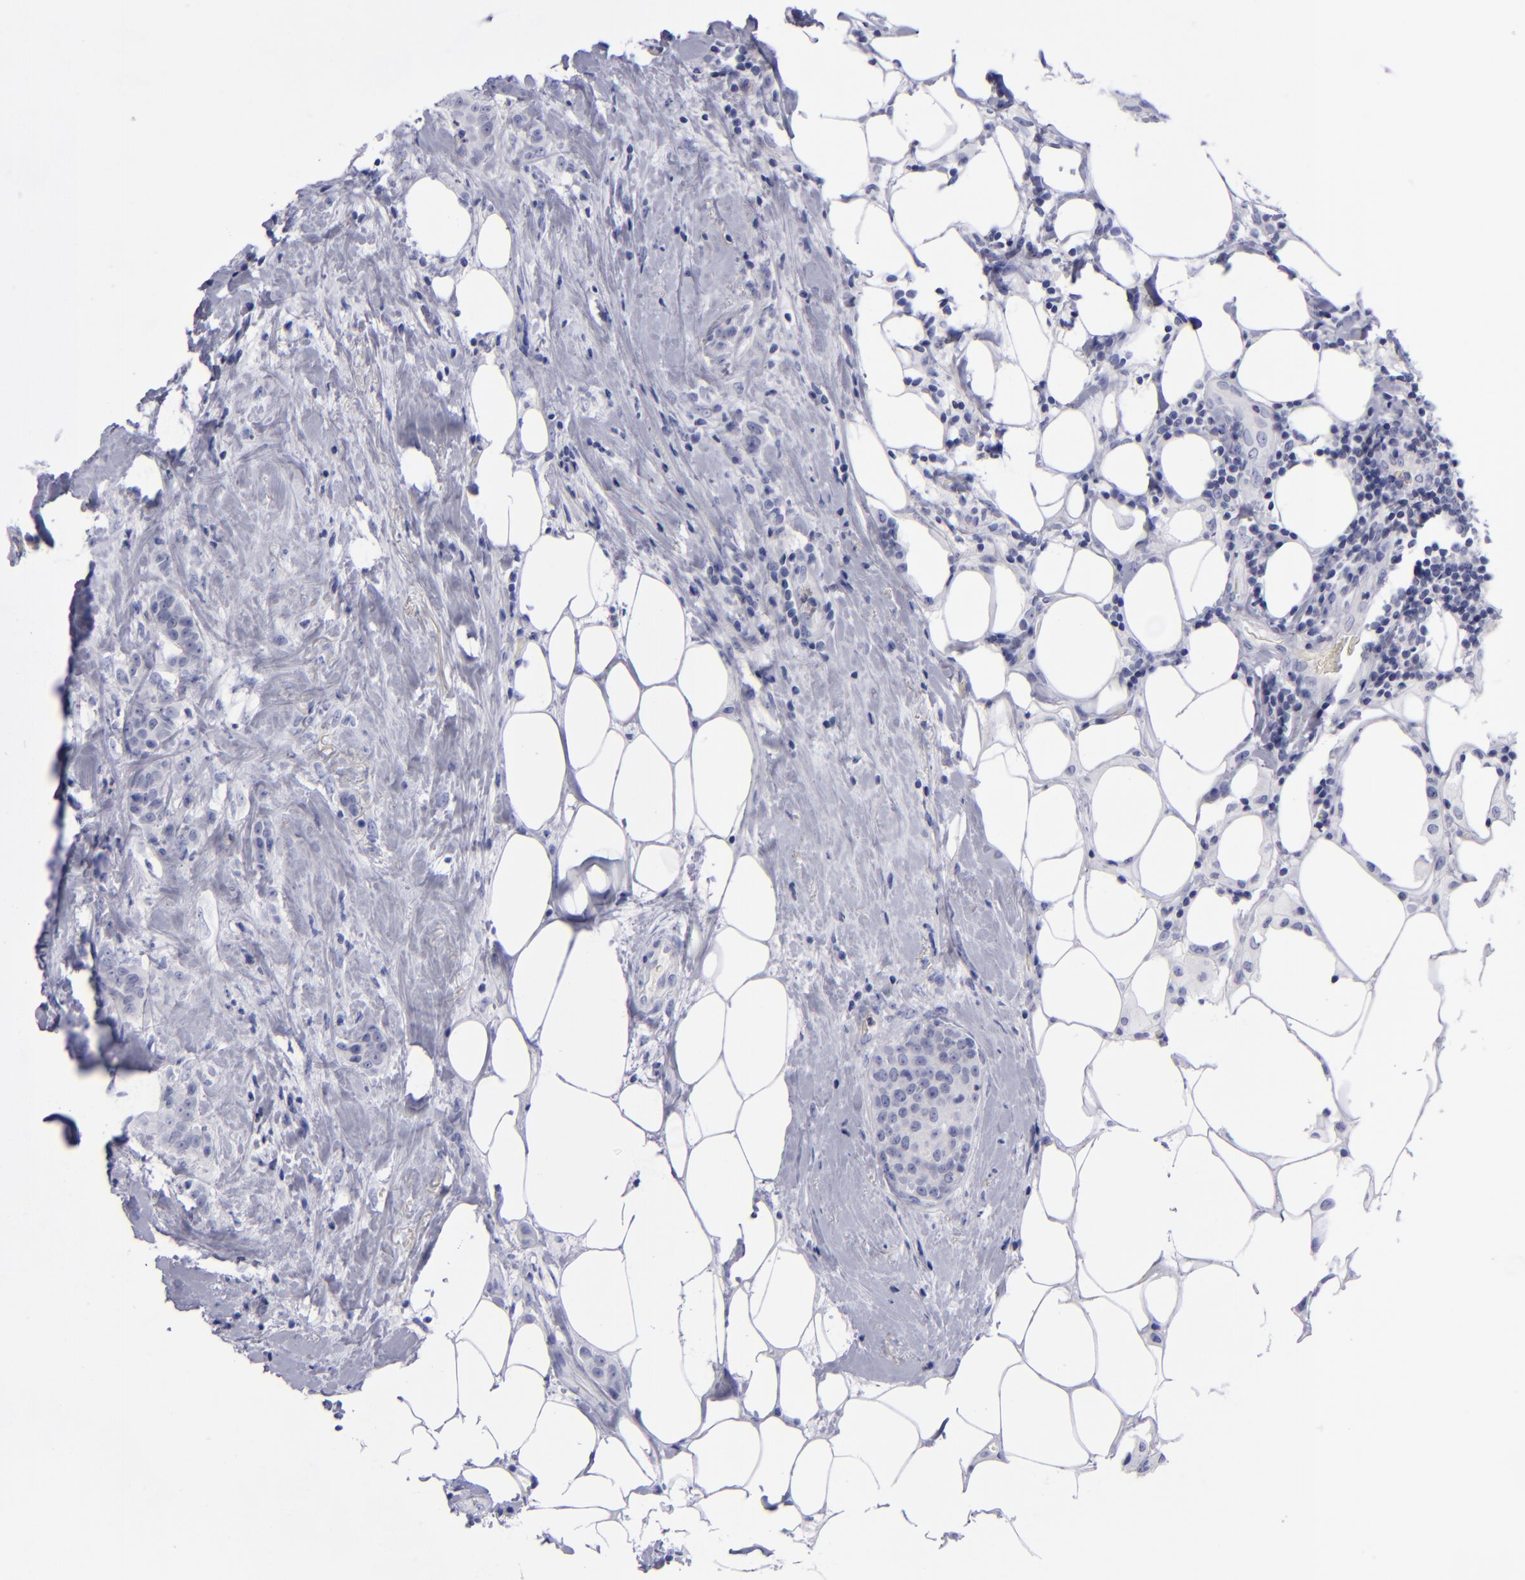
{"staining": {"intensity": "negative", "quantity": "none", "location": "none"}, "tissue": "breast cancer", "cell_type": "Tumor cells", "image_type": "cancer", "snomed": [{"axis": "morphology", "description": "Duct carcinoma"}, {"axis": "topography", "description": "Breast"}], "caption": "Immunohistochemistry (IHC) of breast cancer (invasive ductal carcinoma) exhibits no expression in tumor cells.", "gene": "AURKA", "patient": {"sex": "female", "age": 45}}